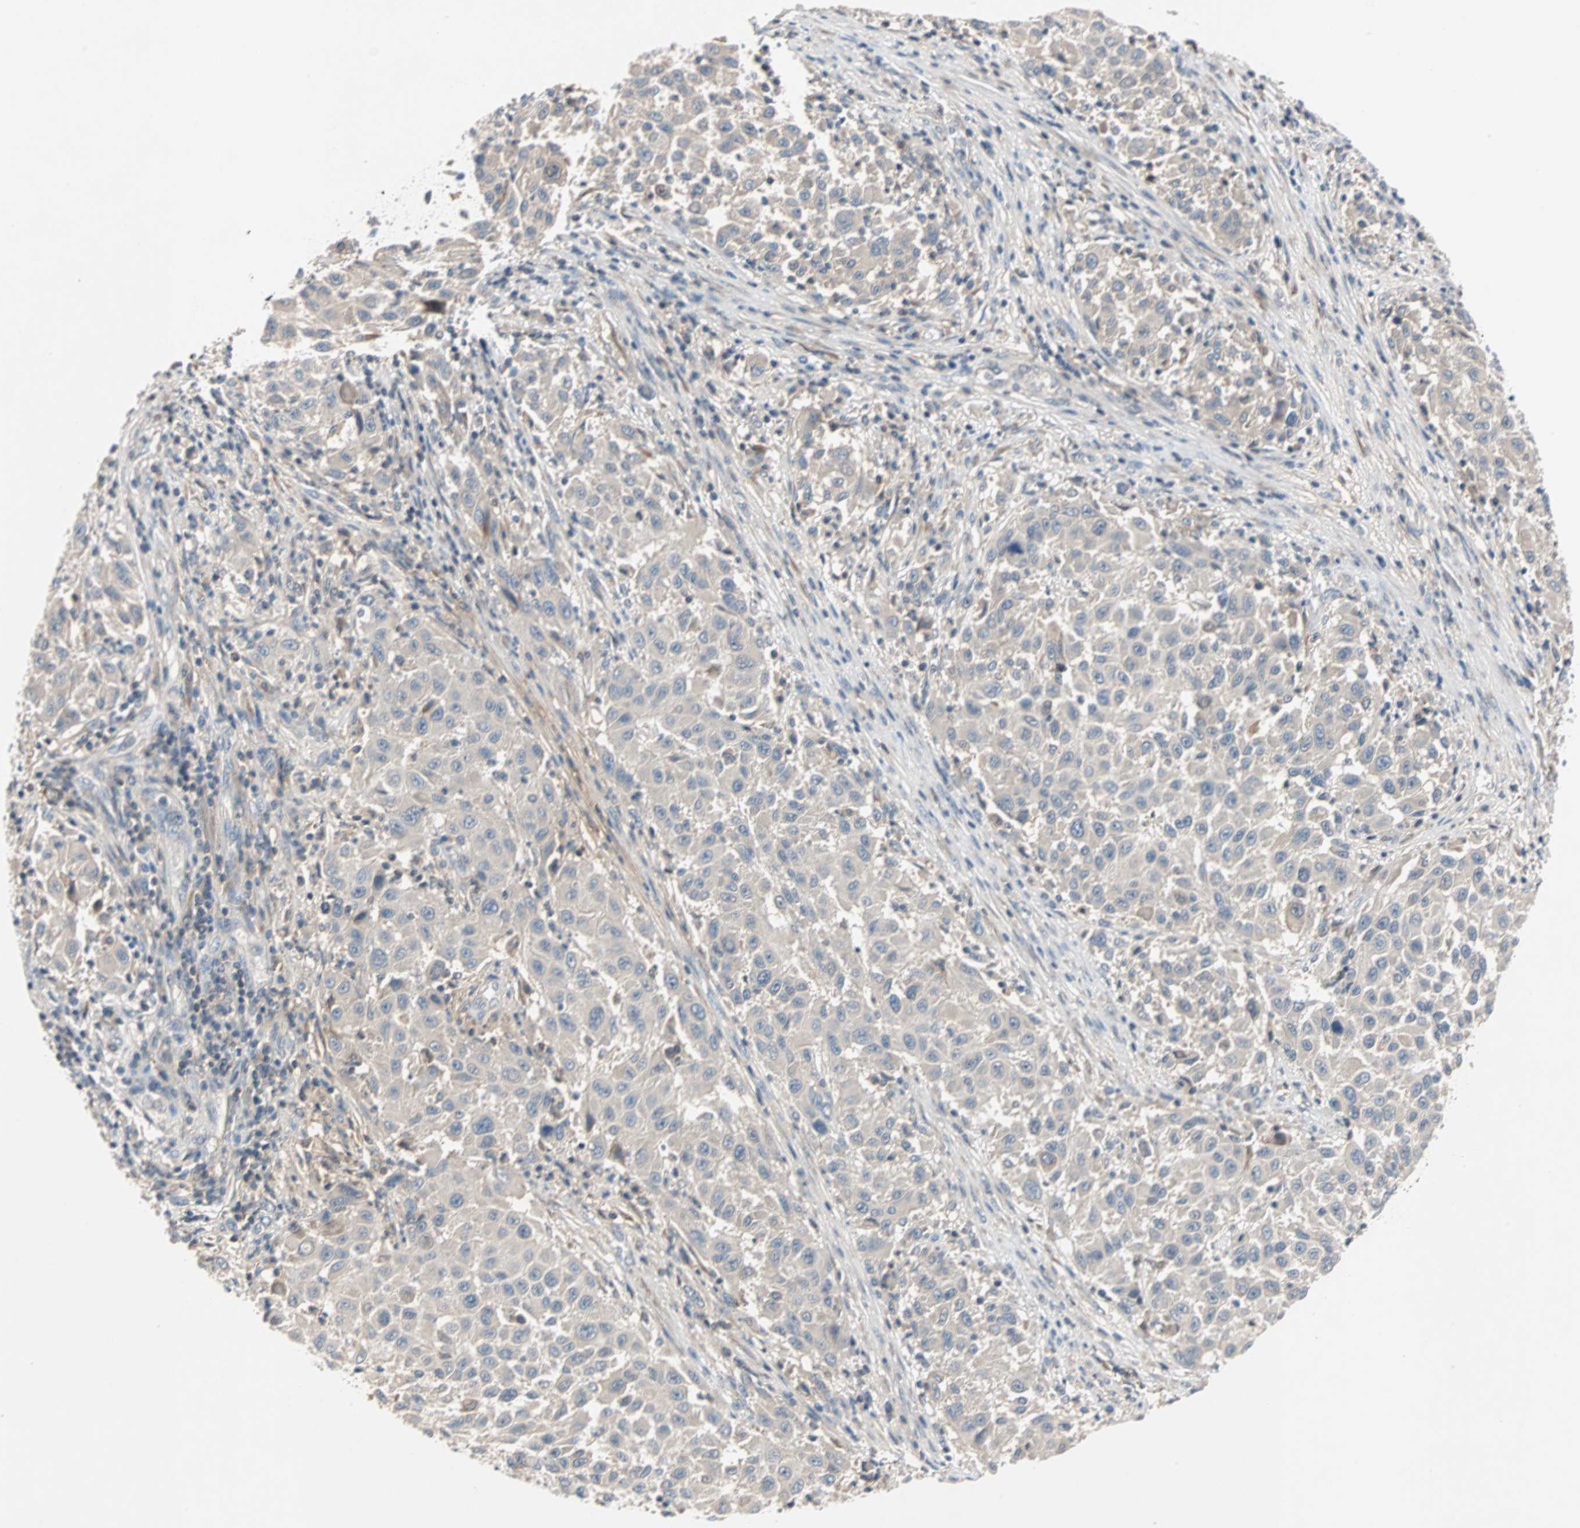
{"staining": {"intensity": "negative", "quantity": "none", "location": "none"}, "tissue": "melanoma", "cell_type": "Tumor cells", "image_type": "cancer", "snomed": [{"axis": "morphology", "description": "Malignant melanoma, Metastatic site"}, {"axis": "topography", "description": "Lymph node"}], "caption": "A high-resolution image shows IHC staining of melanoma, which reveals no significant expression in tumor cells. (DAB (3,3'-diaminobenzidine) immunohistochemistry visualized using brightfield microscopy, high magnification).", "gene": "MAP4K1", "patient": {"sex": "male", "age": 61}}